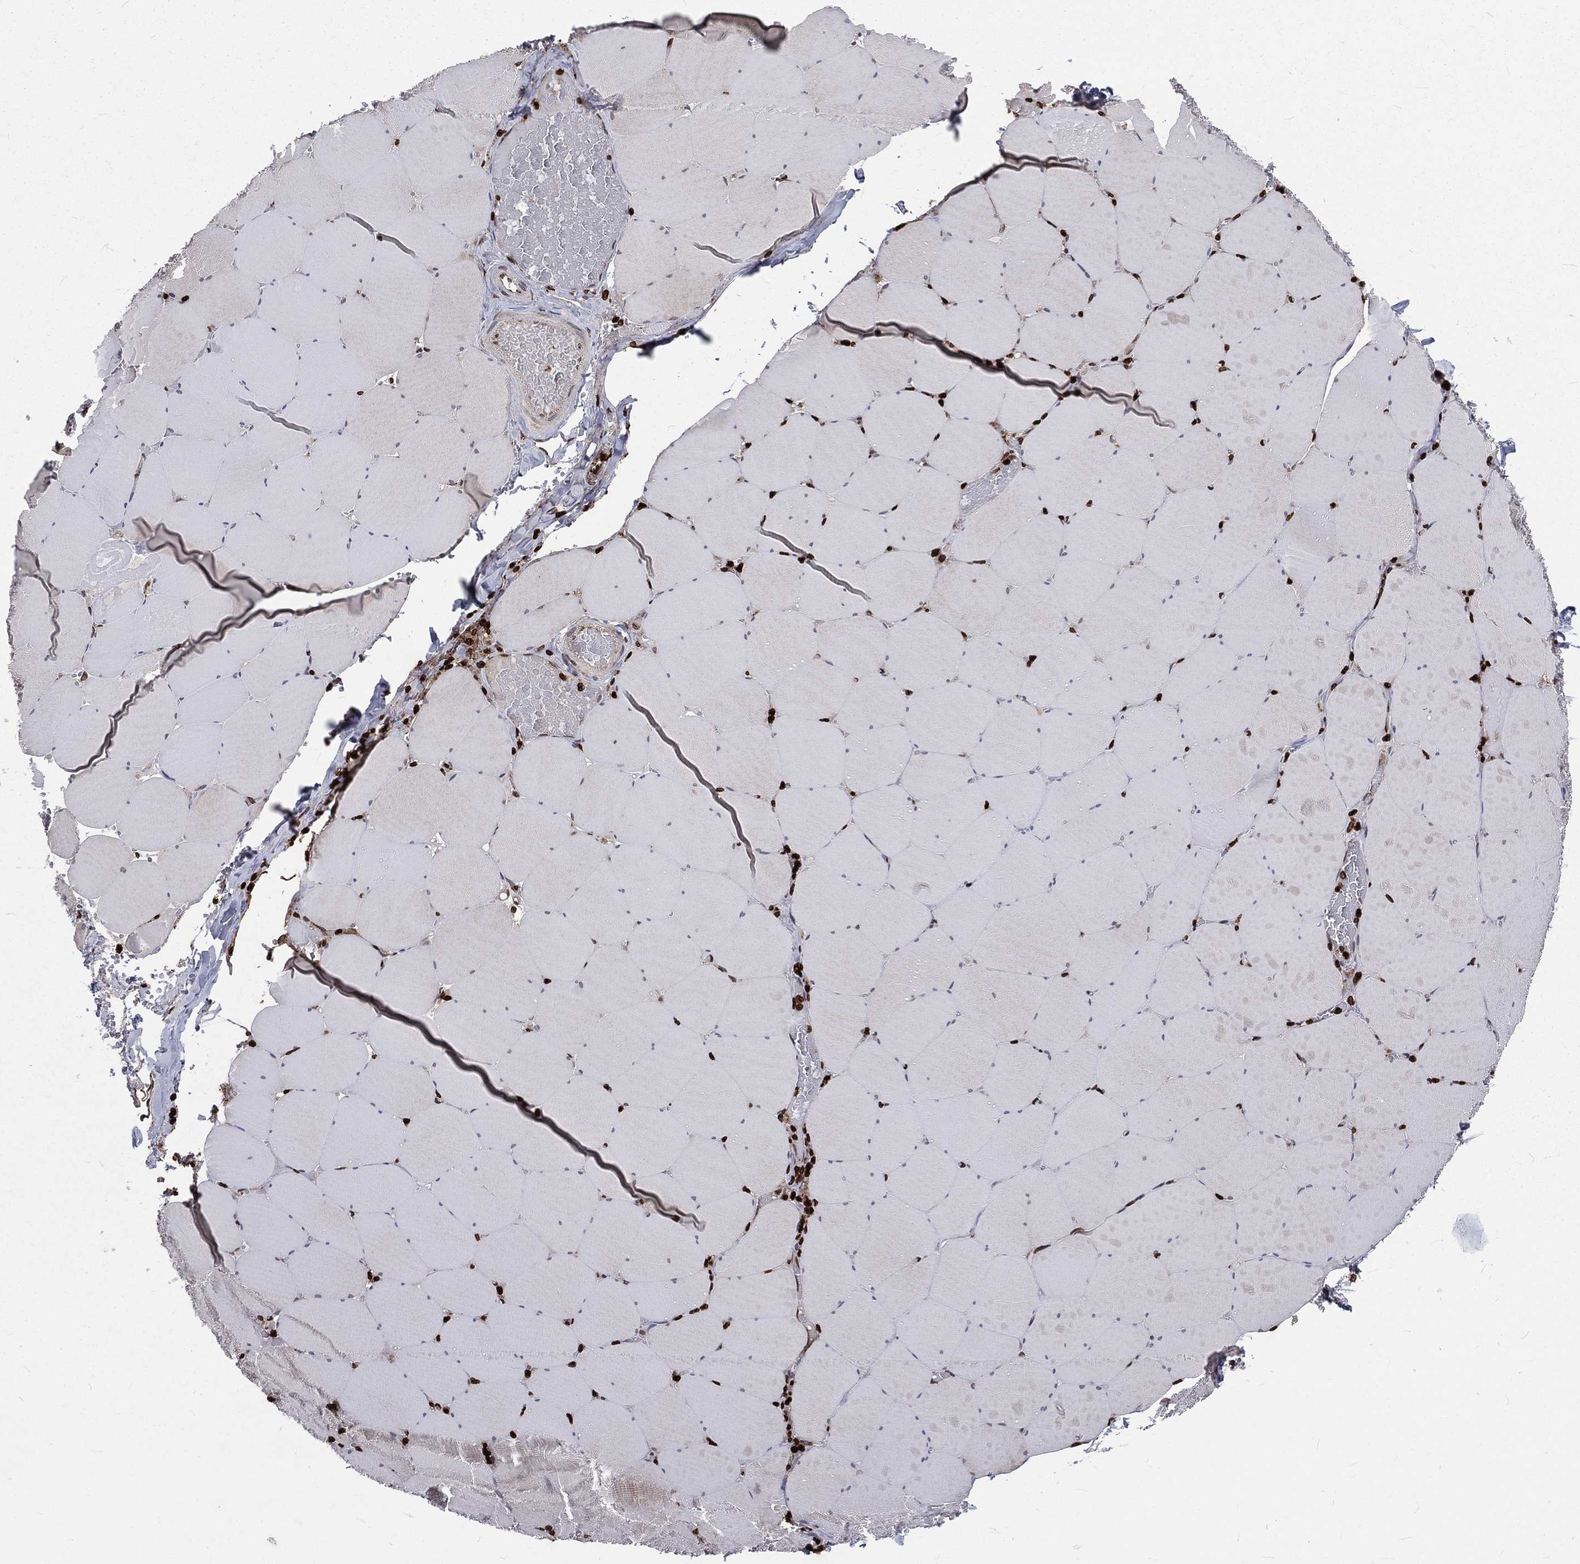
{"staining": {"intensity": "strong", "quantity": "25%-75%", "location": "nuclear"}, "tissue": "skeletal muscle", "cell_type": "Myocytes", "image_type": "normal", "snomed": [{"axis": "morphology", "description": "Normal tissue, NOS"}, {"axis": "morphology", "description": "Malignant melanoma, Metastatic site"}, {"axis": "topography", "description": "Skeletal muscle"}], "caption": "IHC image of unremarkable human skeletal muscle stained for a protein (brown), which reveals high levels of strong nuclear positivity in approximately 25%-75% of myocytes.", "gene": "LBR", "patient": {"sex": "male", "age": 50}}